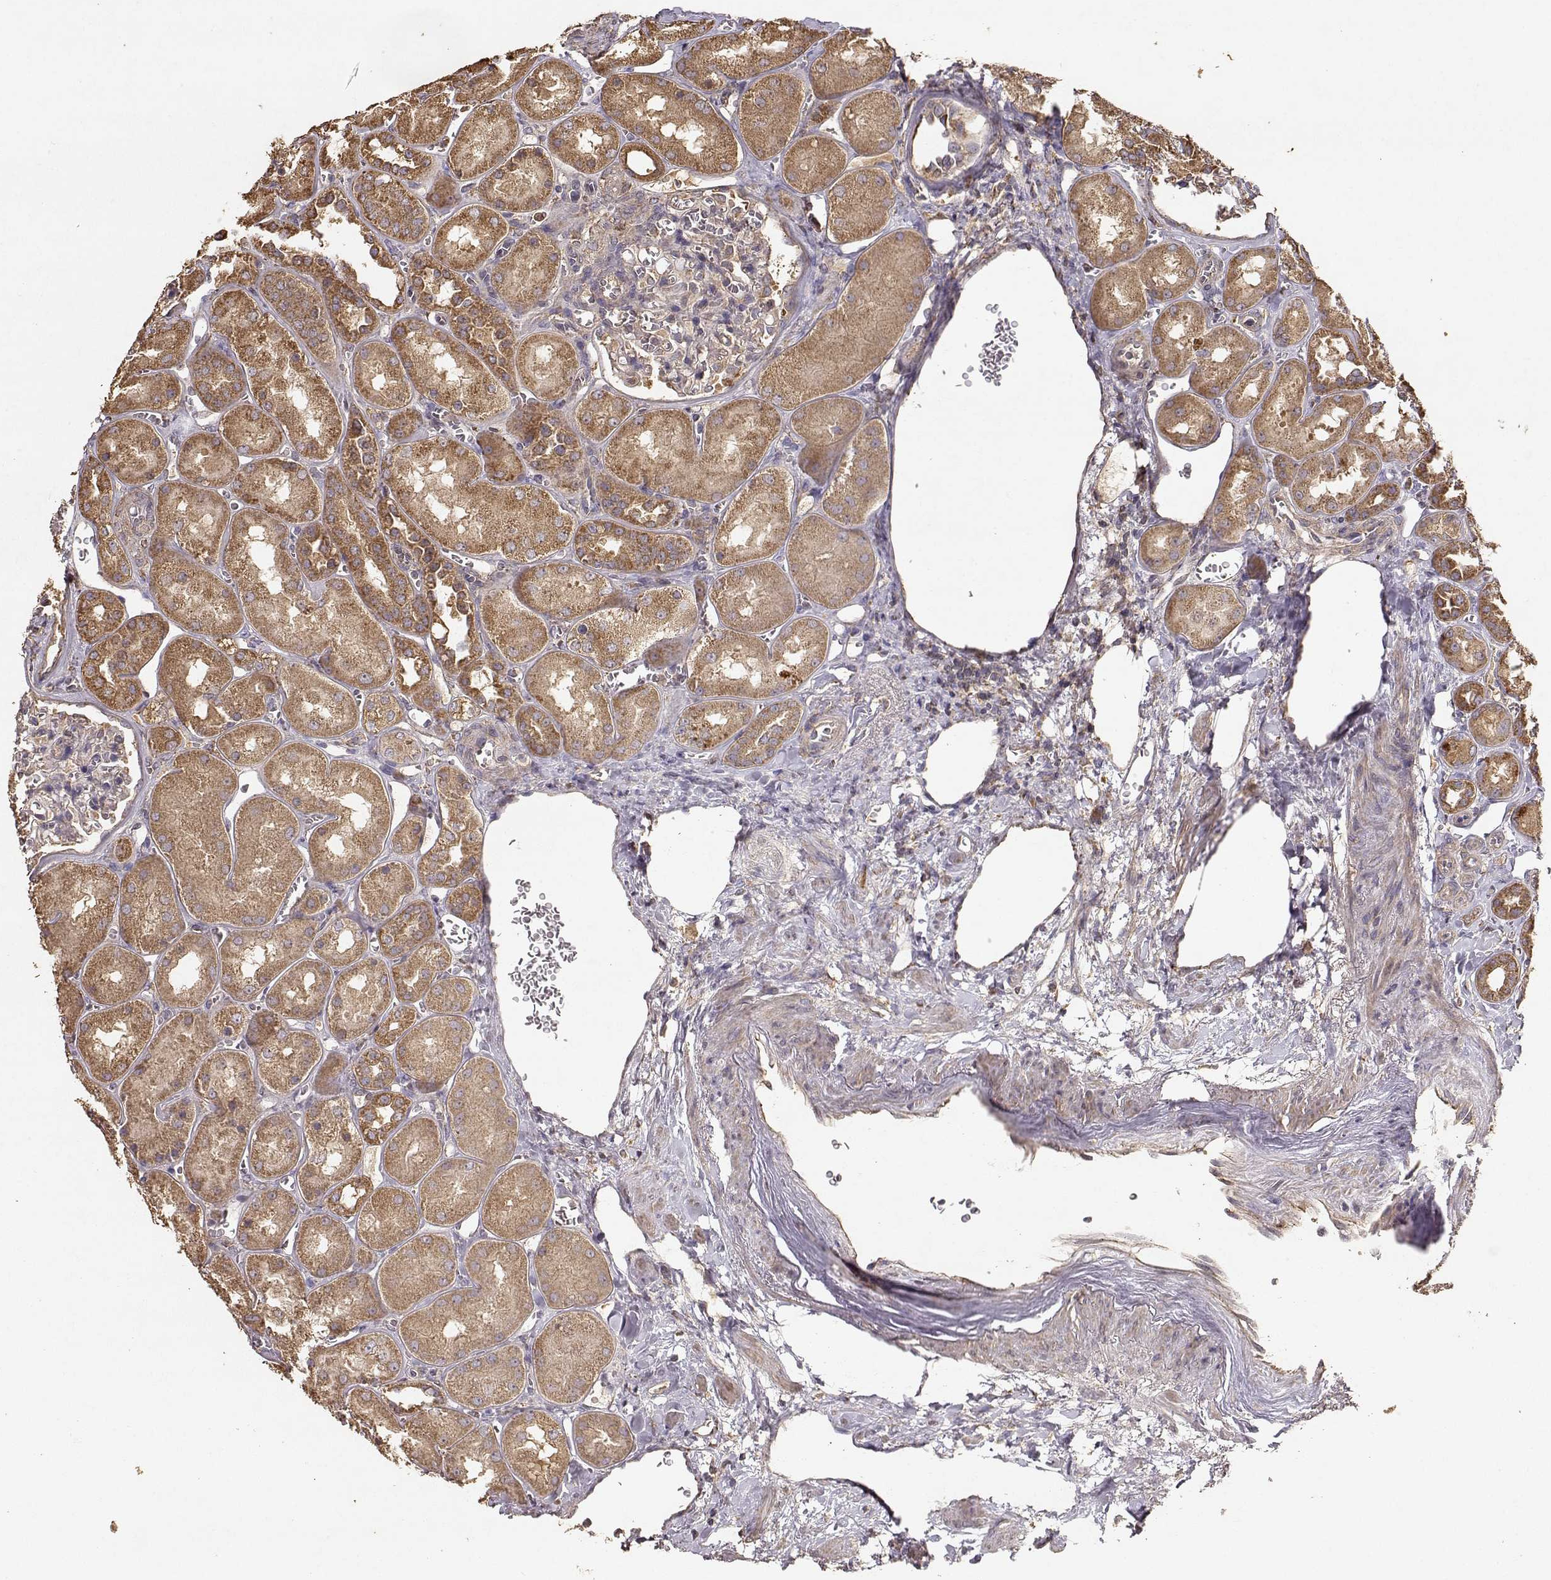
{"staining": {"intensity": "moderate", "quantity": "<25%", "location": "cytoplasmic/membranous"}, "tissue": "kidney", "cell_type": "Cells in glomeruli", "image_type": "normal", "snomed": [{"axis": "morphology", "description": "Normal tissue, NOS"}, {"axis": "topography", "description": "Kidney"}], "caption": "This is a histology image of IHC staining of benign kidney, which shows moderate staining in the cytoplasmic/membranous of cells in glomeruli.", "gene": "TARS3", "patient": {"sex": "male", "age": 73}}